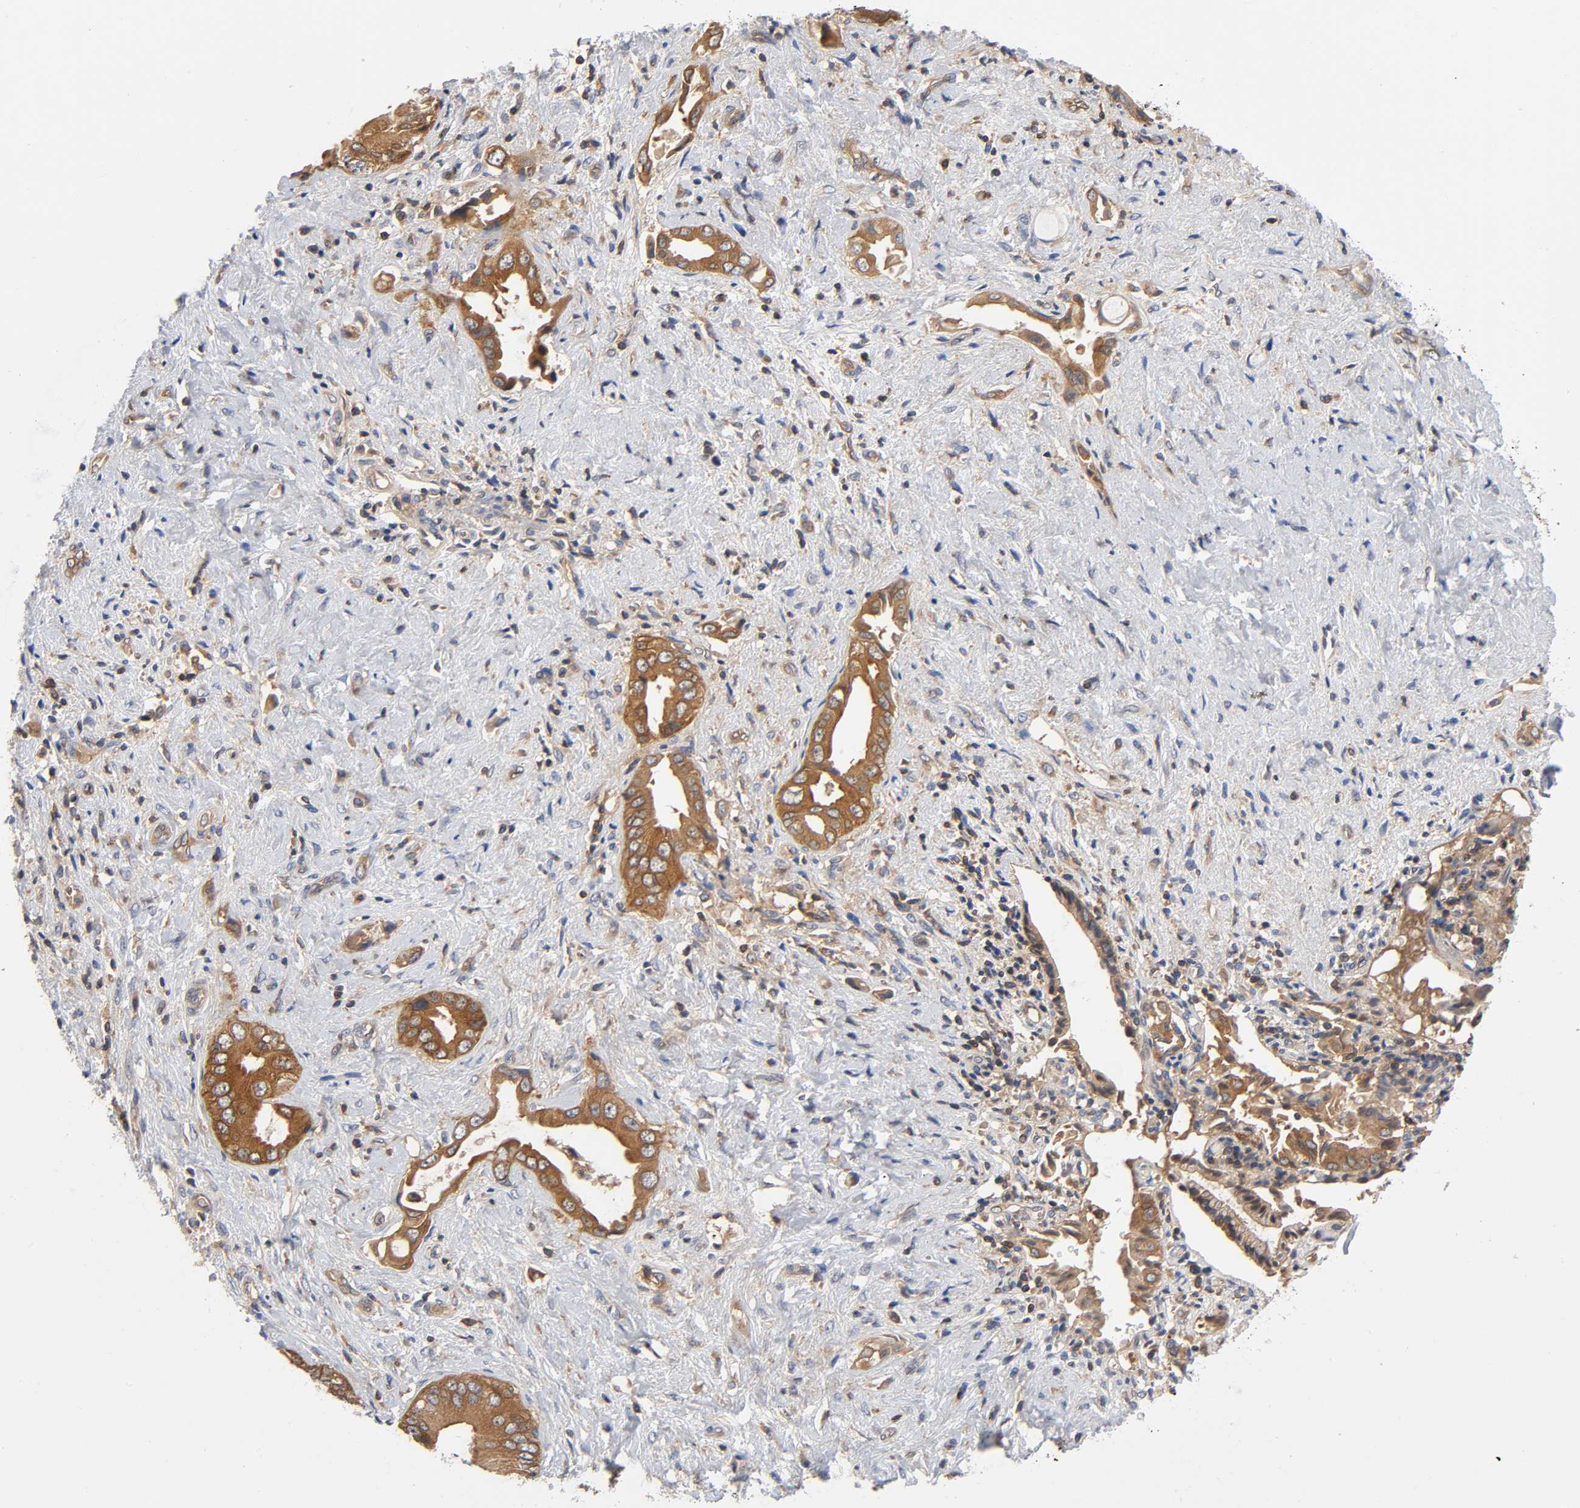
{"staining": {"intensity": "moderate", "quantity": ">75%", "location": "cytoplasmic/membranous"}, "tissue": "liver cancer", "cell_type": "Tumor cells", "image_type": "cancer", "snomed": [{"axis": "morphology", "description": "Cholangiocarcinoma"}, {"axis": "topography", "description": "Liver"}], "caption": "Liver cancer (cholangiocarcinoma) was stained to show a protein in brown. There is medium levels of moderate cytoplasmic/membranous staining in approximately >75% of tumor cells.", "gene": "PRKAB1", "patient": {"sex": "male", "age": 58}}